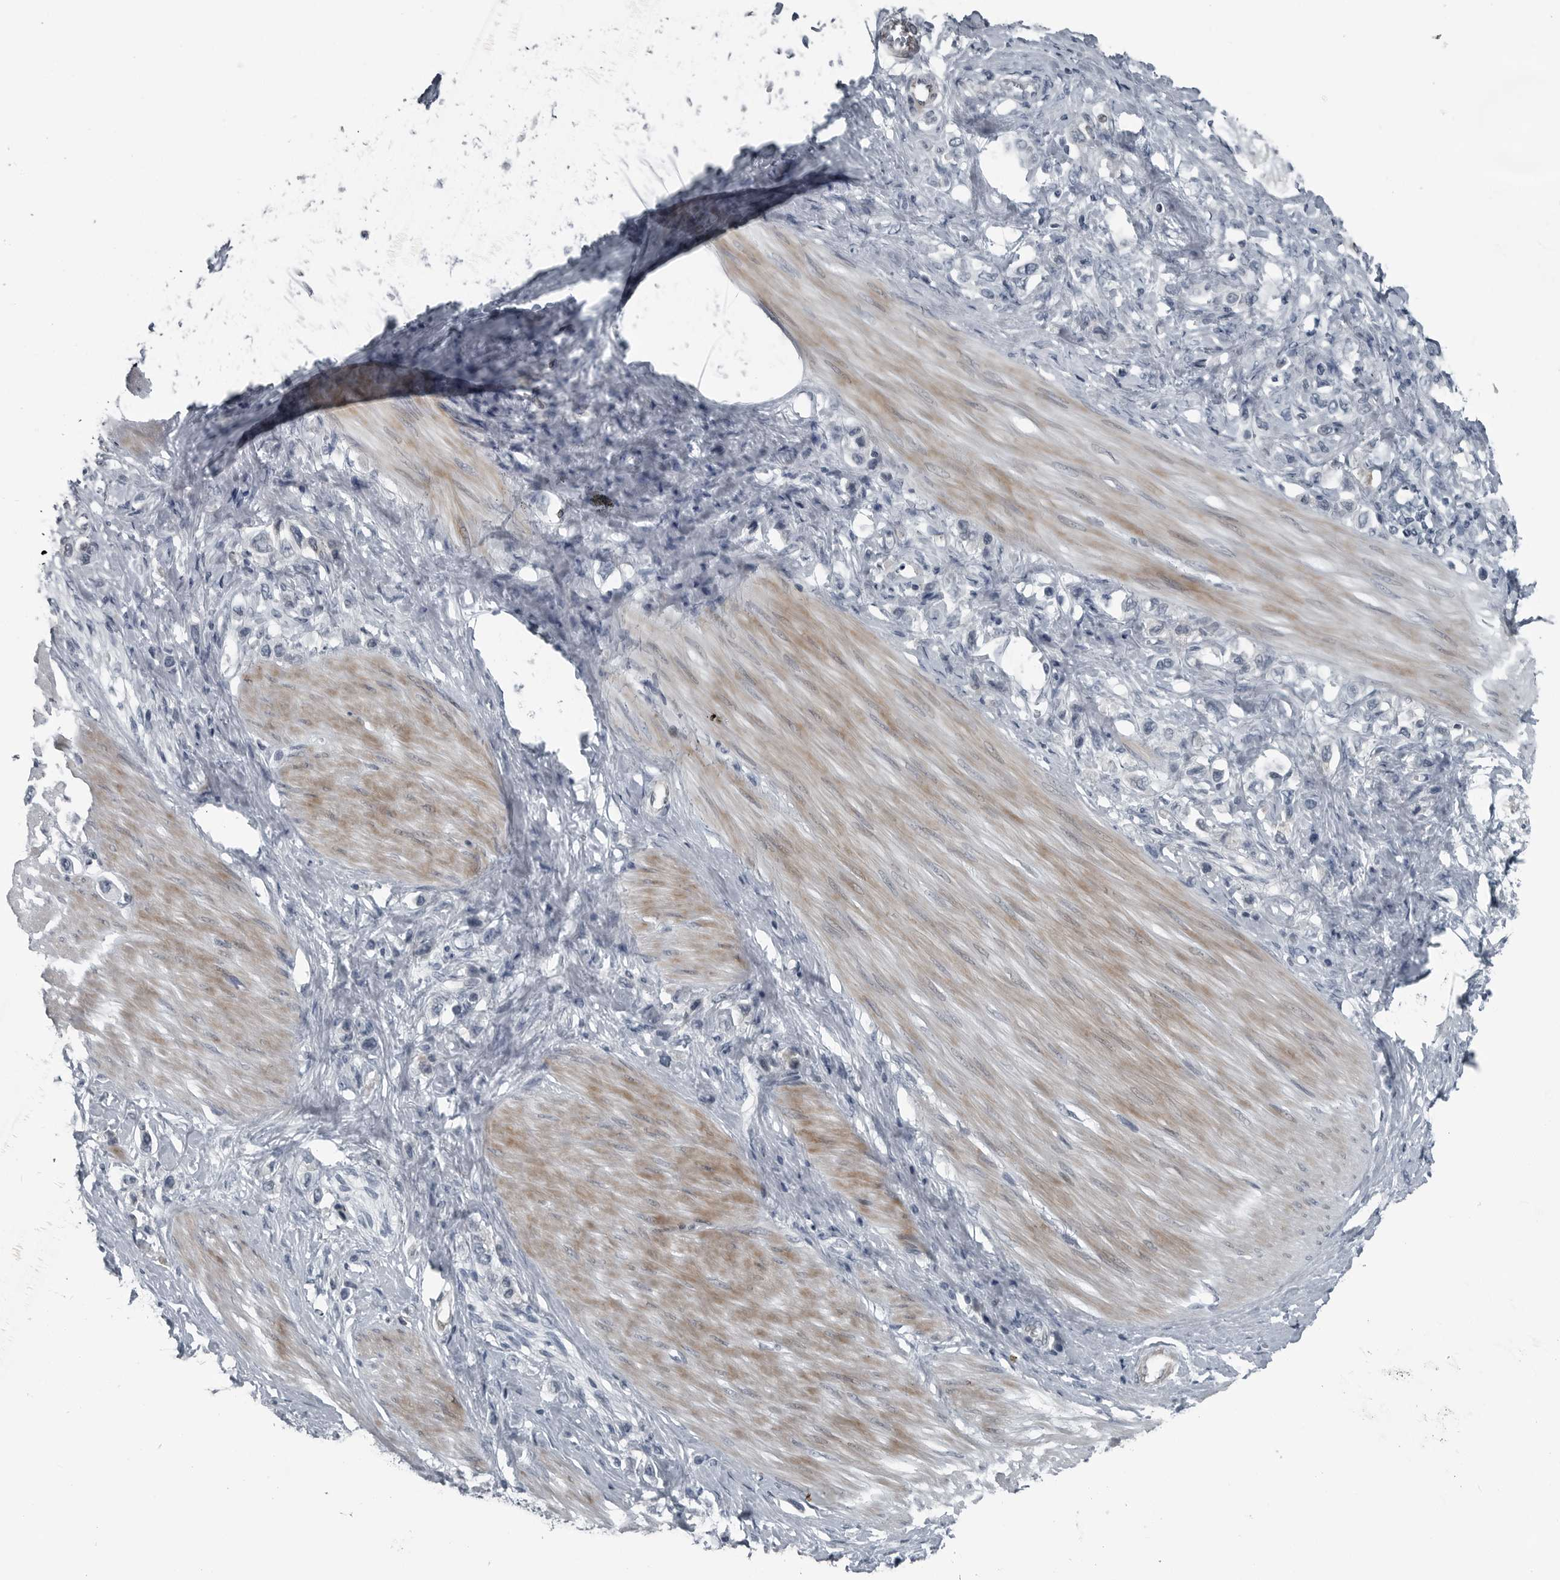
{"staining": {"intensity": "negative", "quantity": "none", "location": "none"}, "tissue": "stomach cancer", "cell_type": "Tumor cells", "image_type": "cancer", "snomed": [{"axis": "morphology", "description": "Adenocarcinoma, NOS"}, {"axis": "topography", "description": "Stomach"}], "caption": "A high-resolution micrograph shows immunohistochemistry staining of stomach cancer, which displays no significant positivity in tumor cells.", "gene": "GAK", "patient": {"sex": "female", "age": 65}}